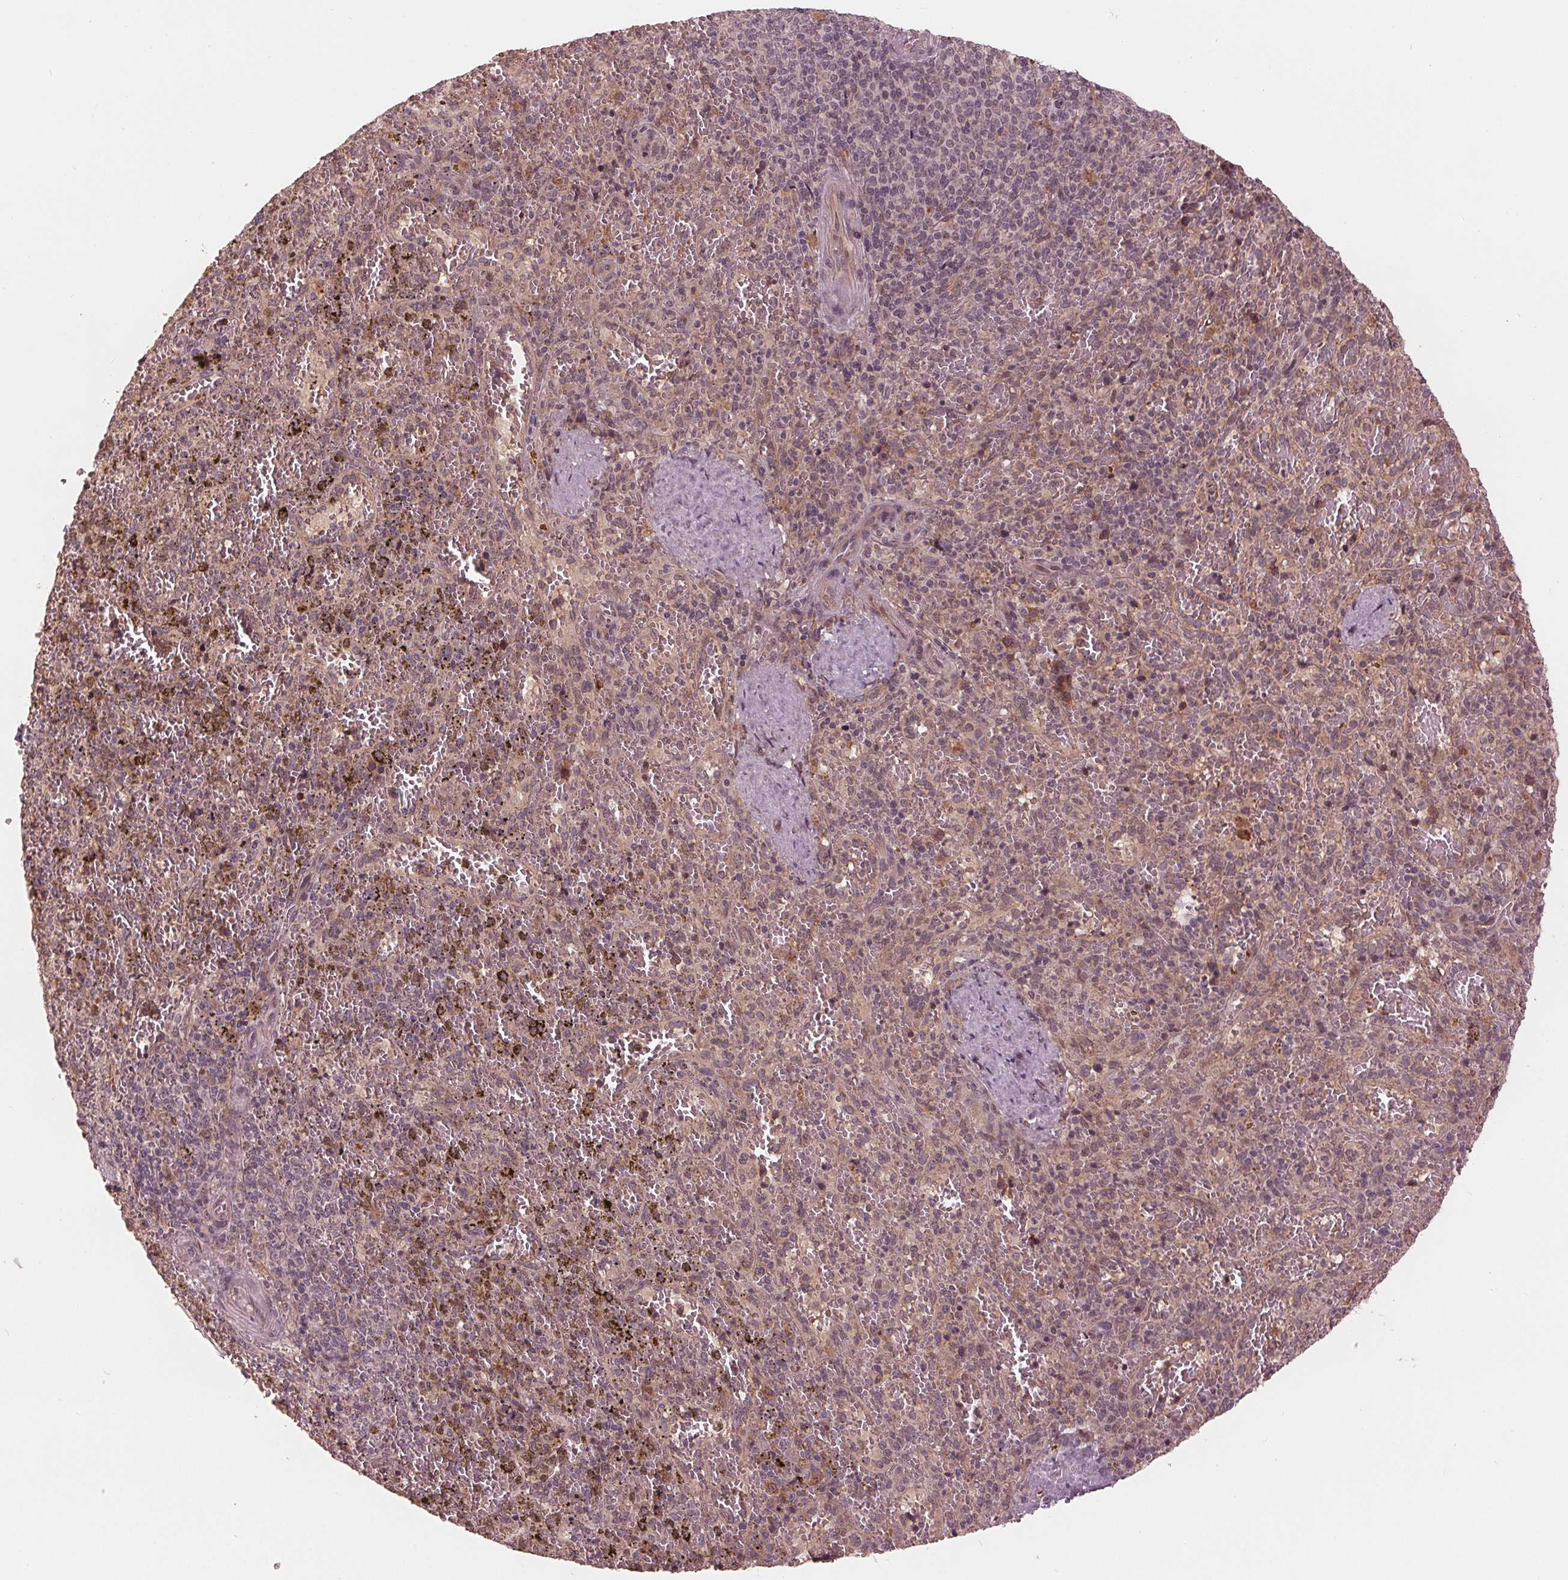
{"staining": {"intensity": "weak", "quantity": "25%-75%", "location": "cytoplasmic/membranous,nuclear"}, "tissue": "spleen", "cell_type": "Cells in red pulp", "image_type": "normal", "snomed": [{"axis": "morphology", "description": "Normal tissue, NOS"}, {"axis": "topography", "description": "Spleen"}], "caption": "High-power microscopy captured an immunohistochemistry (IHC) micrograph of benign spleen, revealing weak cytoplasmic/membranous,nuclear positivity in about 25%-75% of cells in red pulp.", "gene": "ZNF471", "patient": {"sex": "female", "age": 50}}